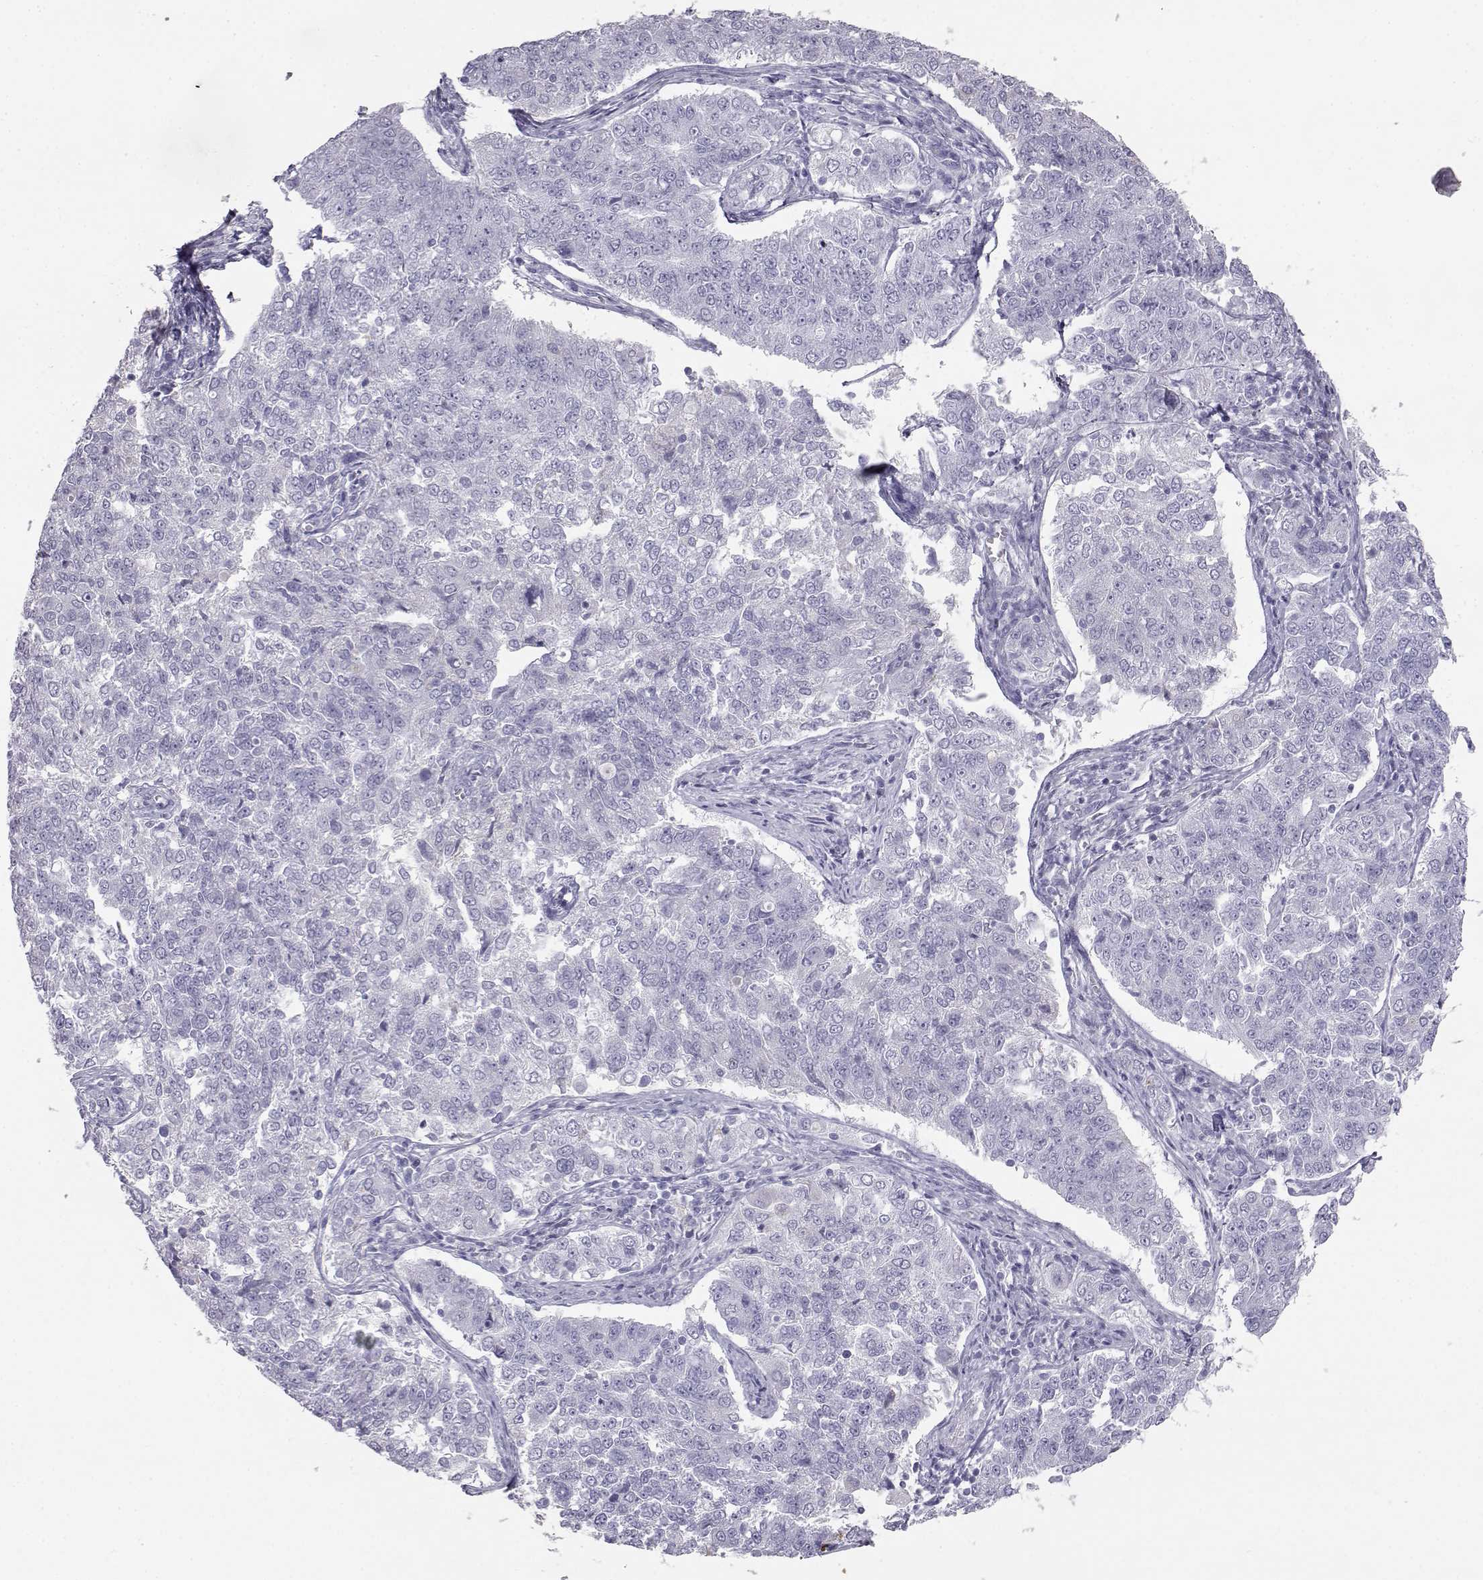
{"staining": {"intensity": "negative", "quantity": "none", "location": "none"}, "tissue": "endometrial cancer", "cell_type": "Tumor cells", "image_type": "cancer", "snomed": [{"axis": "morphology", "description": "Adenocarcinoma, NOS"}, {"axis": "topography", "description": "Endometrium"}], "caption": "A photomicrograph of endometrial cancer (adenocarcinoma) stained for a protein displays no brown staining in tumor cells.", "gene": "ITLN2", "patient": {"sex": "female", "age": 43}}